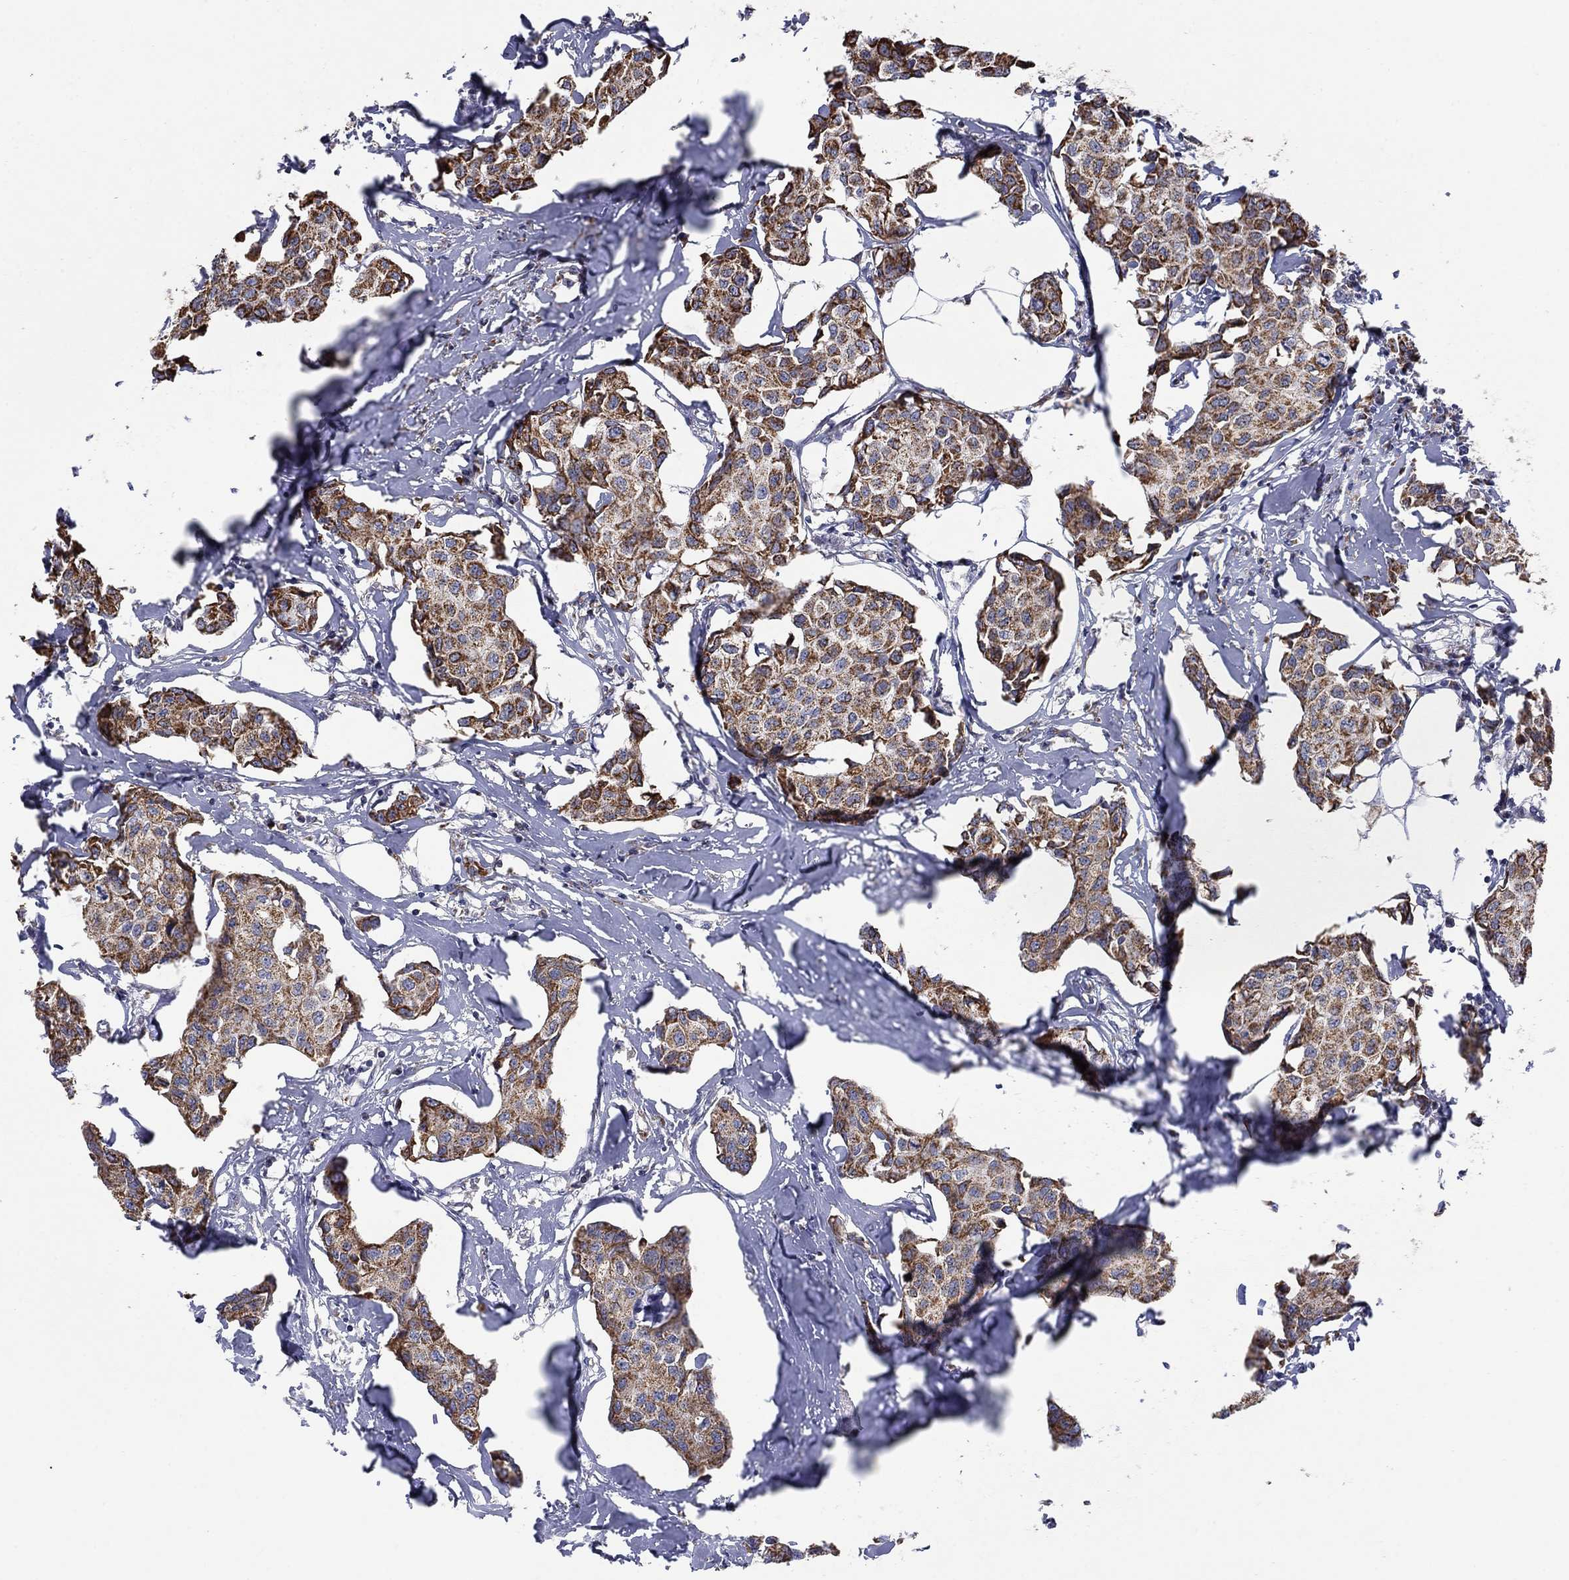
{"staining": {"intensity": "moderate", "quantity": ">75%", "location": "cytoplasmic/membranous"}, "tissue": "breast cancer", "cell_type": "Tumor cells", "image_type": "cancer", "snomed": [{"axis": "morphology", "description": "Duct carcinoma"}, {"axis": "topography", "description": "Breast"}], "caption": "Immunohistochemistry (IHC) (DAB) staining of human breast intraductal carcinoma reveals moderate cytoplasmic/membranous protein positivity in about >75% of tumor cells.", "gene": "HPS5", "patient": {"sex": "female", "age": 80}}